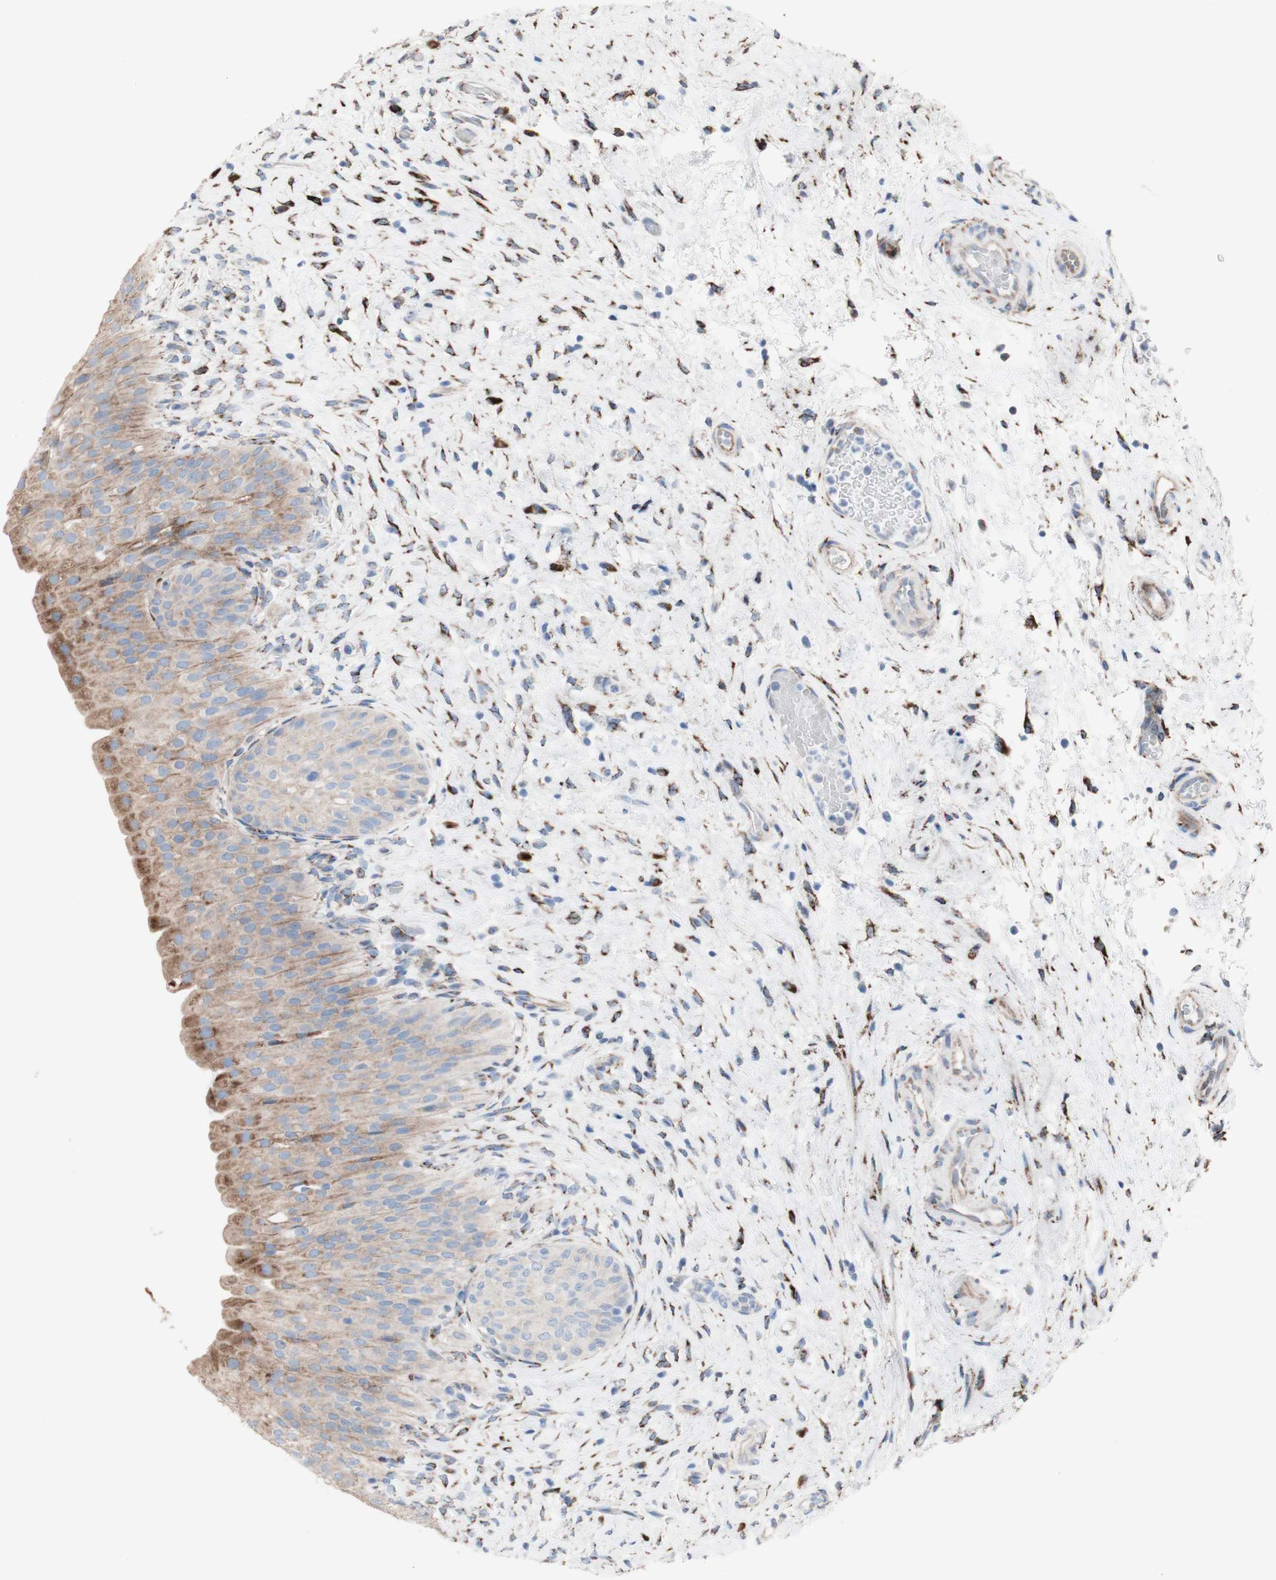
{"staining": {"intensity": "moderate", "quantity": "25%-75%", "location": "cytoplasmic/membranous"}, "tissue": "urinary bladder", "cell_type": "Urothelial cells", "image_type": "normal", "snomed": [{"axis": "morphology", "description": "Normal tissue, NOS"}, {"axis": "morphology", "description": "Urothelial carcinoma, High grade"}, {"axis": "topography", "description": "Urinary bladder"}], "caption": "This histopathology image shows IHC staining of normal urinary bladder, with medium moderate cytoplasmic/membranous expression in approximately 25%-75% of urothelial cells.", "gene": "AGPAT5", "patient": {"sex": "male", "age": 46}}